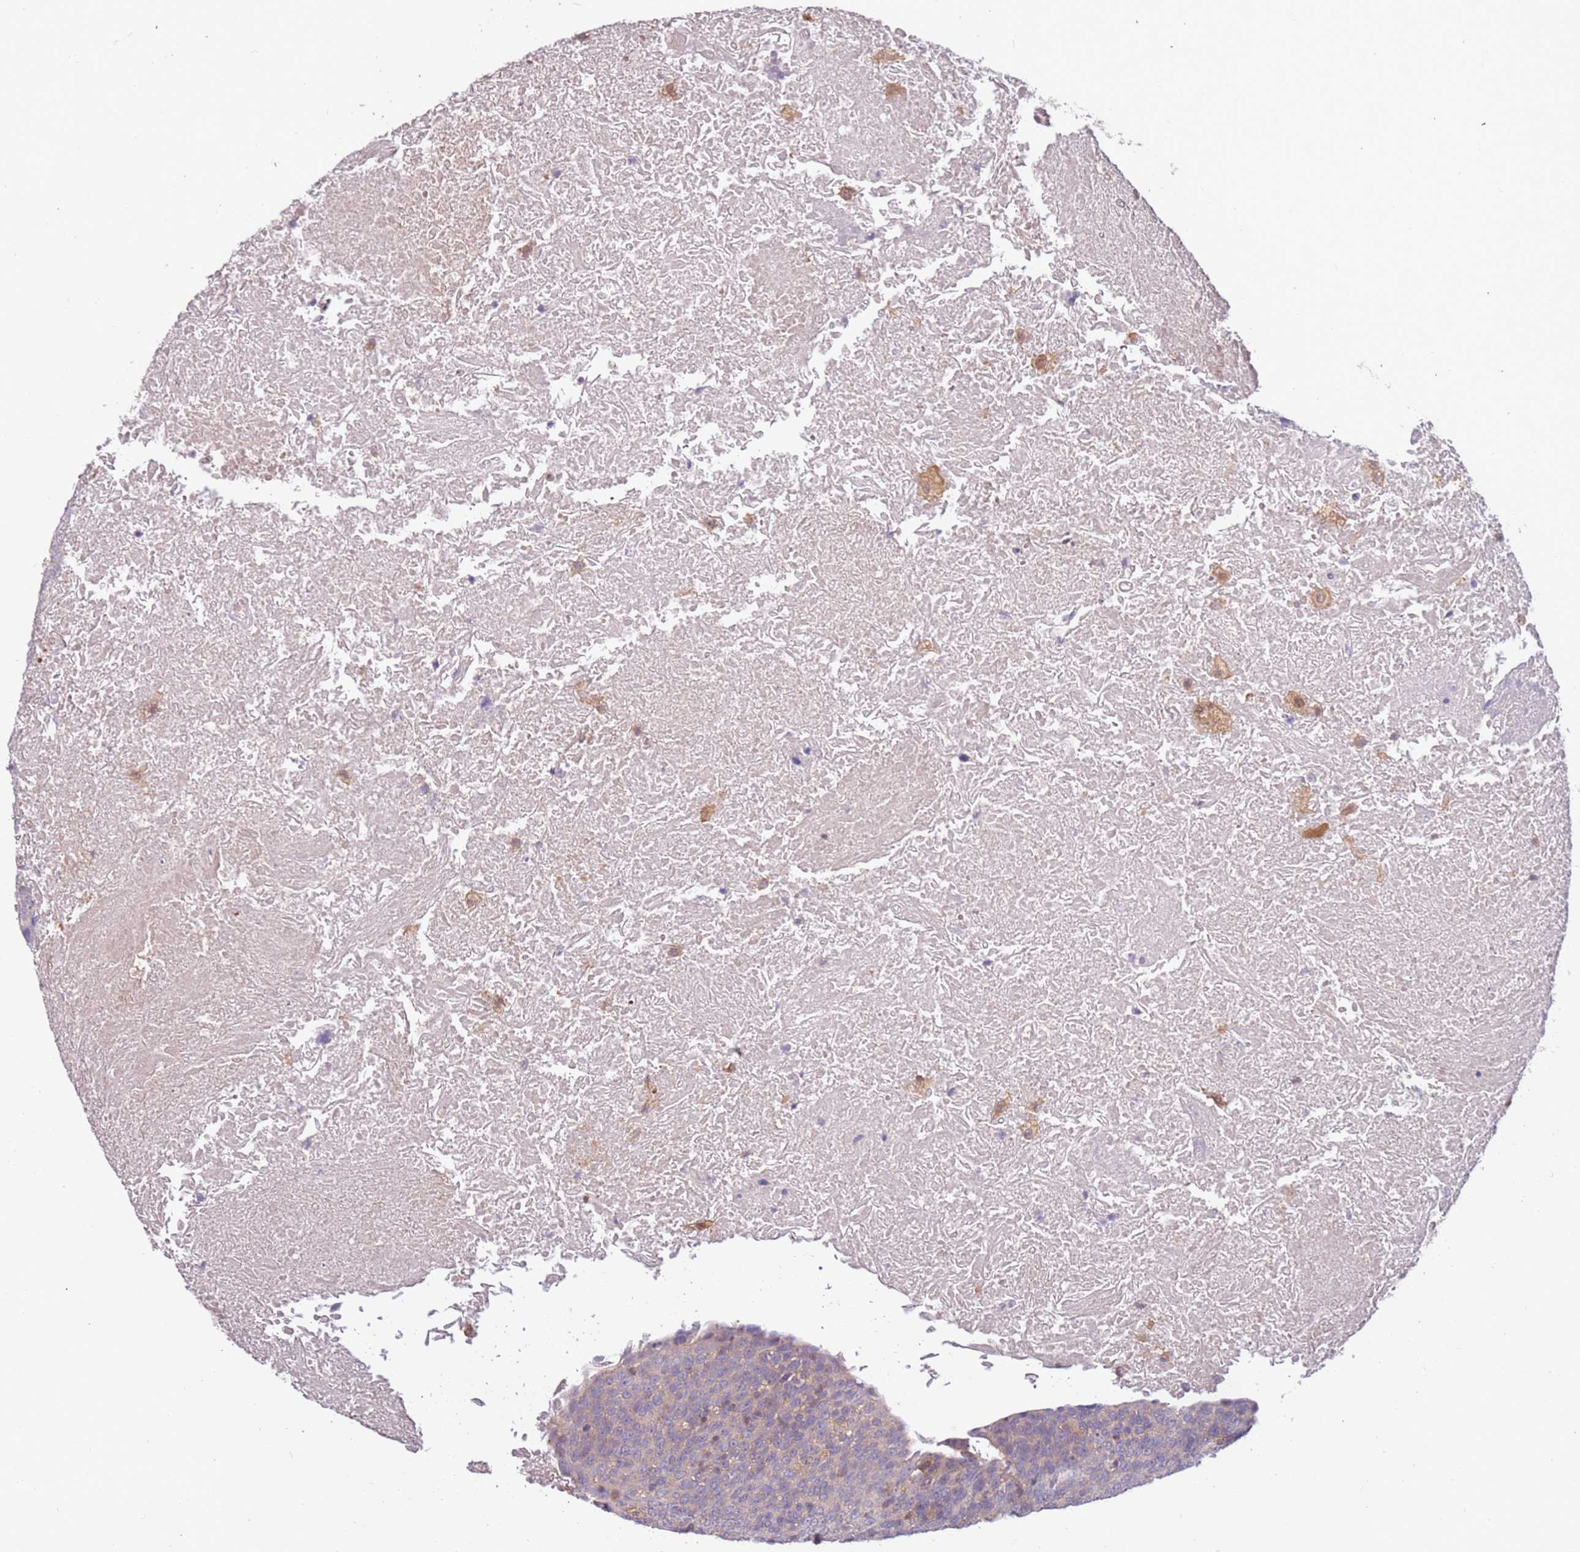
{"staining": {"intensity": "negative", "quantity": "none", "location": "none"}, "tissue": "head and neck cancer", "cell_type": "Tumor cells", "image_type": "cancer", "snomed": [{"axis": "morphology", "description": "Squamous cell carcinoma, NOS"}, {"axis": "morphology", "description": "Squamous cell carcinoma, metastatic, NOS"}, {"axis": "topography", "description": "Lymph node"}, {"axis": "topography", "description": "Head-Neck"}], "caption": "Immunohistochemistry (IHC) image of metastatic squamous cell carcinoma (head and neck) stained for a protein (brown), which displays no expression in tumor cells.", "gene": "GSTO2", "patient": {"sex": "male", "age": 62}}